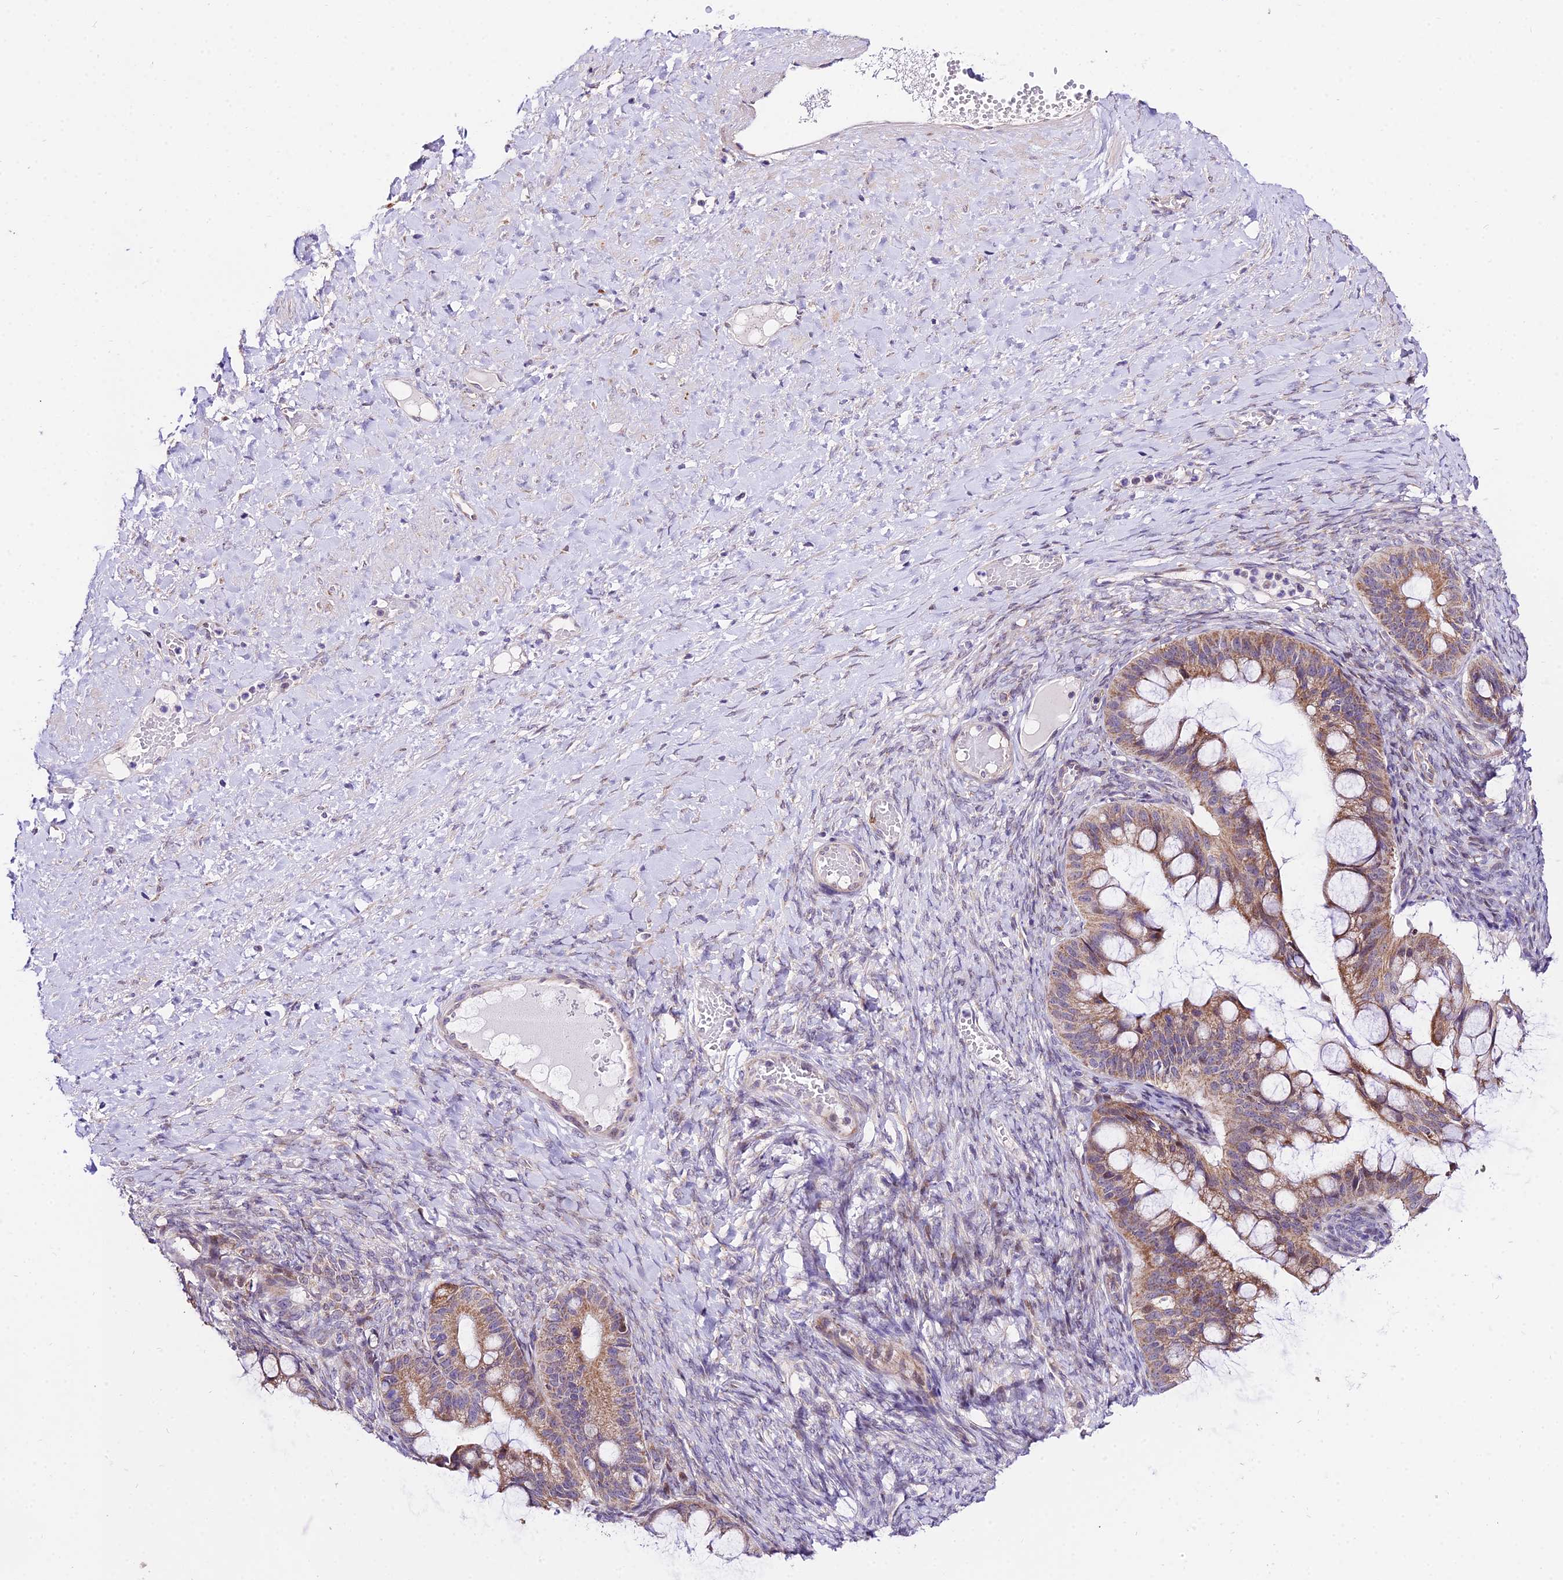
{"staining": {"intensity": "moderate", "quantity": ">75%", "location": "cytoplasmic/membranous"}, "tissue": "ovarian cancer", "cell_type": "Tumor cells", "image_type": "cancer", "snomed": [{"axis": "morphology", "description": "Cystadenocarcinoma, mucinous, NOS"}, {"axis": "topography", "description": "Ovary"}], "caption": "Ovarian cancer stained with a protein marker demonstrates moderate staining in tumor cells.", "gene": "ATP5PB", "patient": {"sex": "female", "age": 73}}